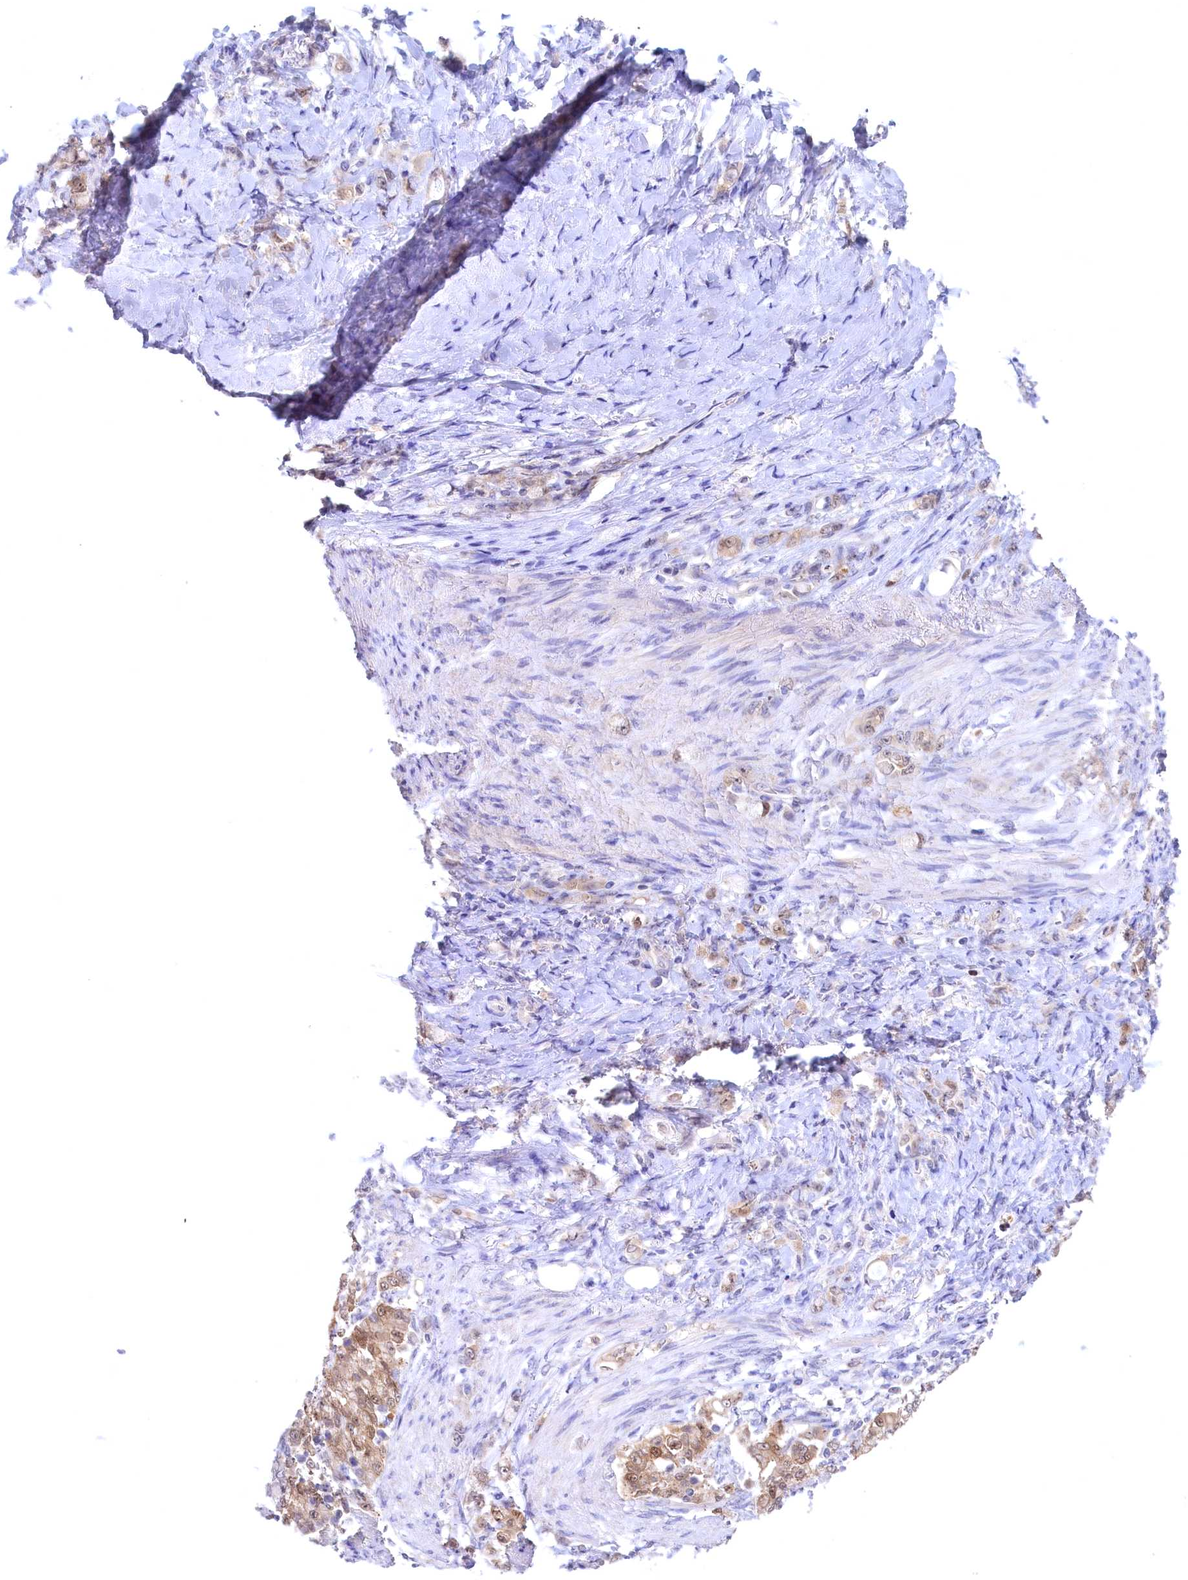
{"staining": {"intensity": "weak", "quantity": "25%-75%", "location": "cytoplasmic/membranous,nuclear"}, "tissue": "stomach cancer", "cell_type": "Tumor cells", "image_type": "cancer", "snomed": [{"axis": "morphology", "description": "Adenocarcinoma, NOS"}, {"axis": "topography", "description": "Stomach"}], "caption": "Adenocarcinoma (stomach) stained for a protein (brown) exhibits weak cytoplasmic/membranous and nuclear positive expression in about 25%-75% of tumor cells.", "gene": "C11orf54", "patient": {"sex": "female", "age": 79}}